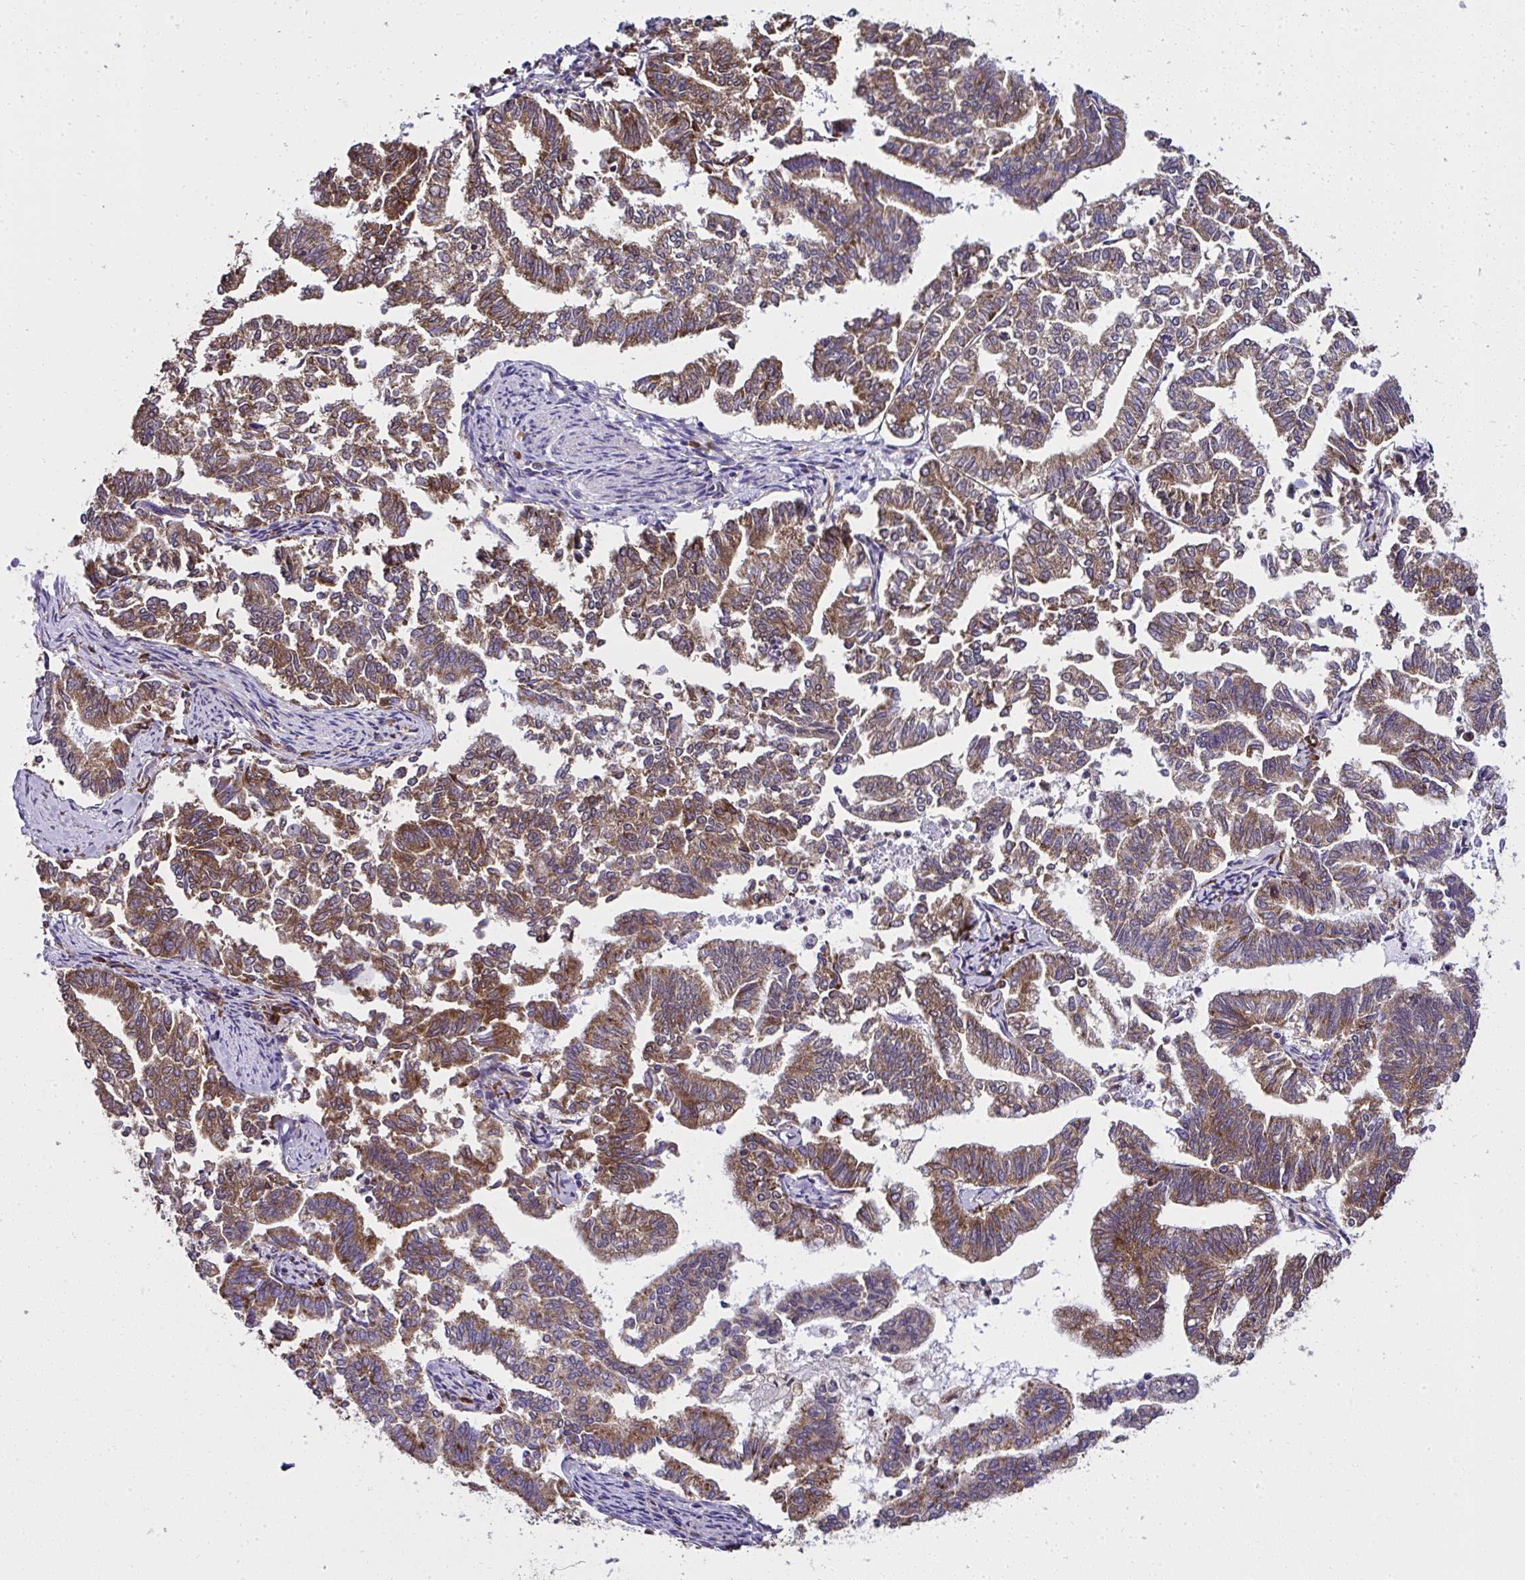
{"staining": {"intensity": "strong", "quantity": ">75%", "location": "cytoplasmic/membranous"}, "tissue": "endometrial cancer", "cell_type": "Tumor cells", "image_type": "cancer", "snomed": [{"axis": "morphology", "description": "Adenocarcinoma, NOS"}, {"axis": "topography", "description": "Endometrium"}], "caption": "Tumor cells reveal strong cytoplasmic/membranous positivity in approximately >75% of cells in adenocarcinoma (endometrial).", "gene": "RPS7", "patient": {"sex": "female", "age": 79}}